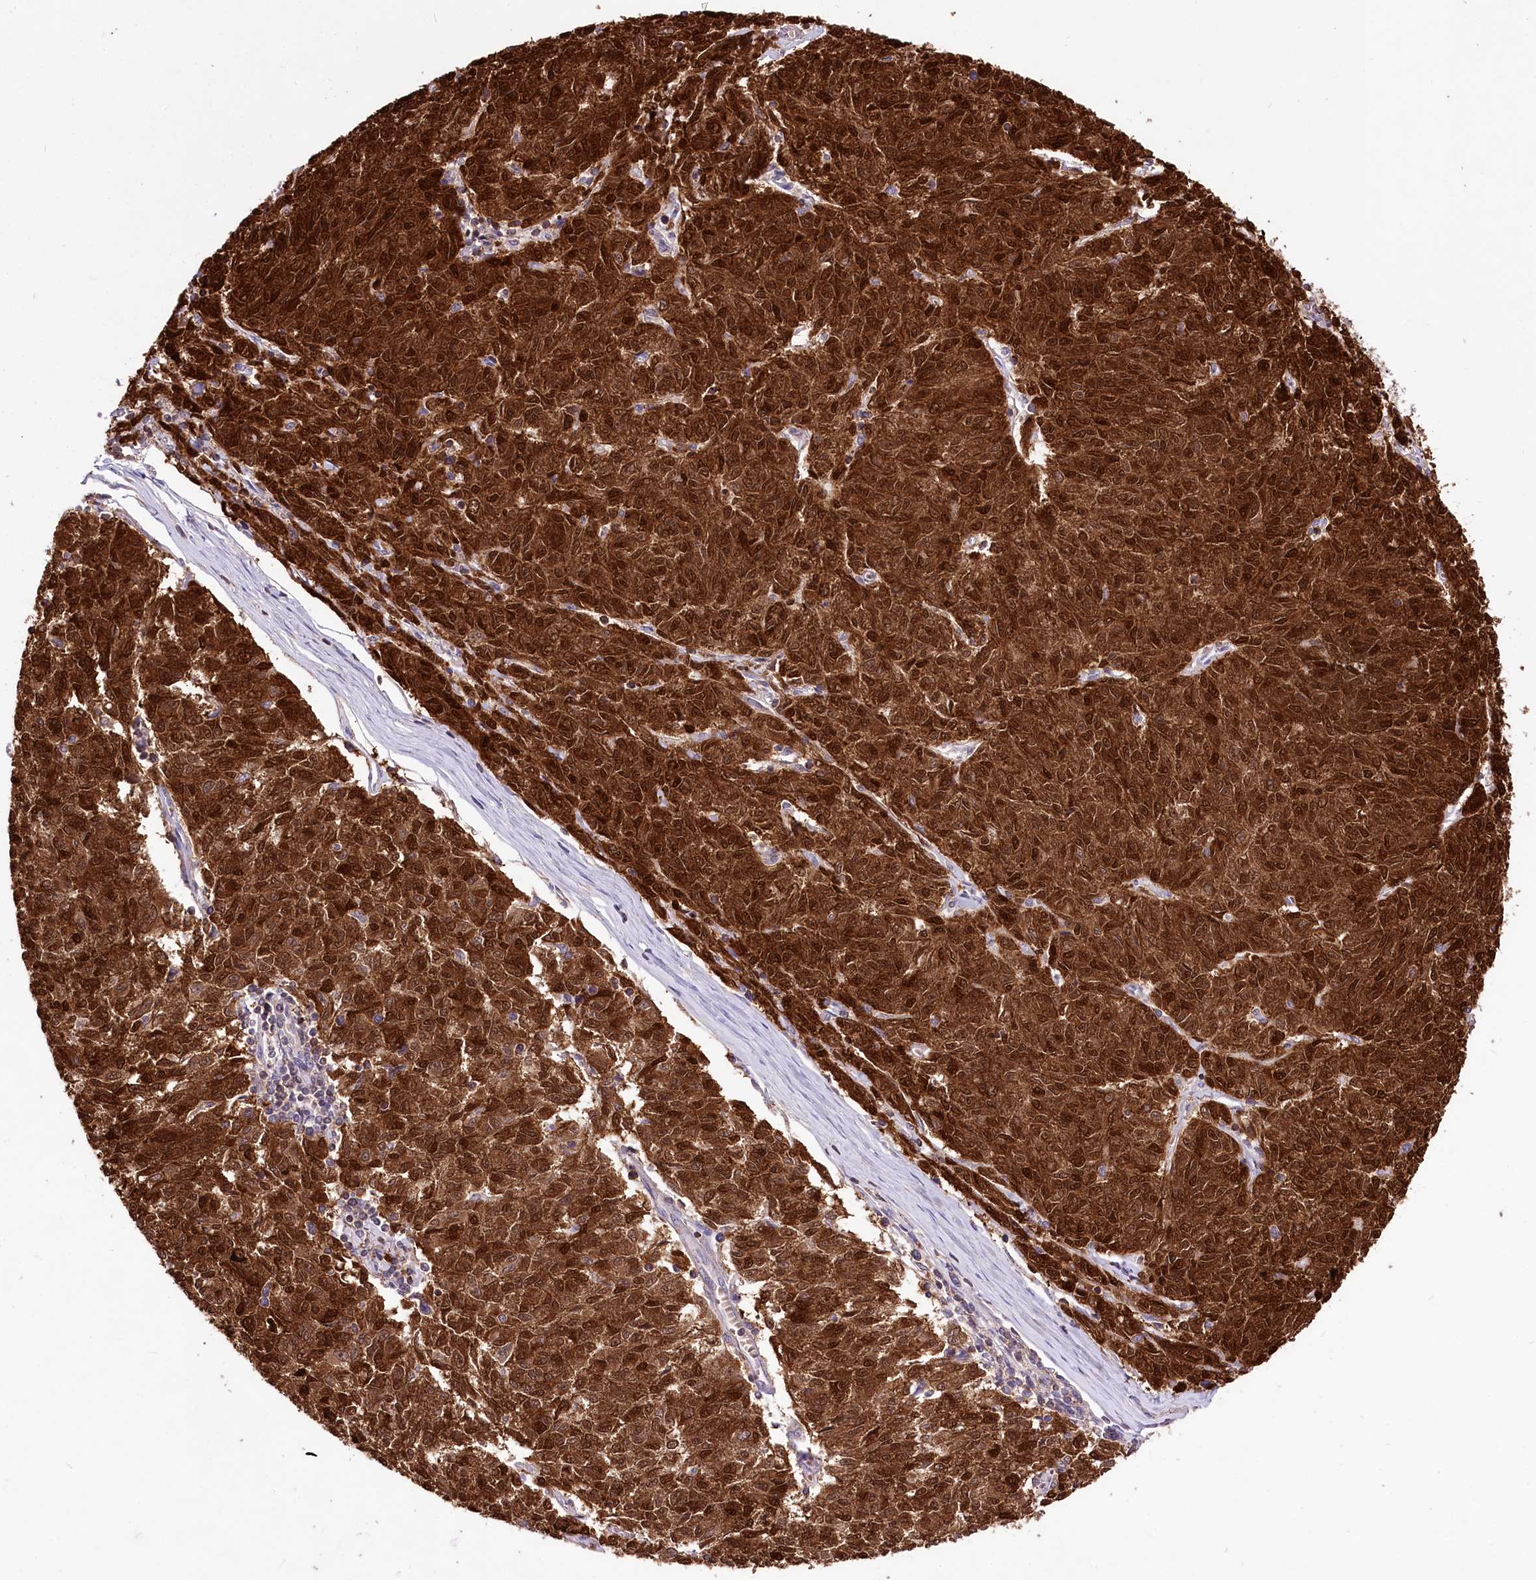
{"staining": {"intensity": "strong", "quantity": ">75%", "location": "cytoplasmic/membranous,nuclear"}, "tissue": "melanoma", "cell_type": "Tumor cells", "image_type": "cancer", "snomed": [{"axis": "morphology", "description": "Malignant melanoma, NOS"}, {"axis": "topography", "description": "Skin"}], "caption": "A brown stain highlights strong cytoplasmic/membranous and nuclear positivity of a protein in malignant melanoma tumor cells.", "gene": "SERGEF", "patient": {"sex": "female", "age": 72}}